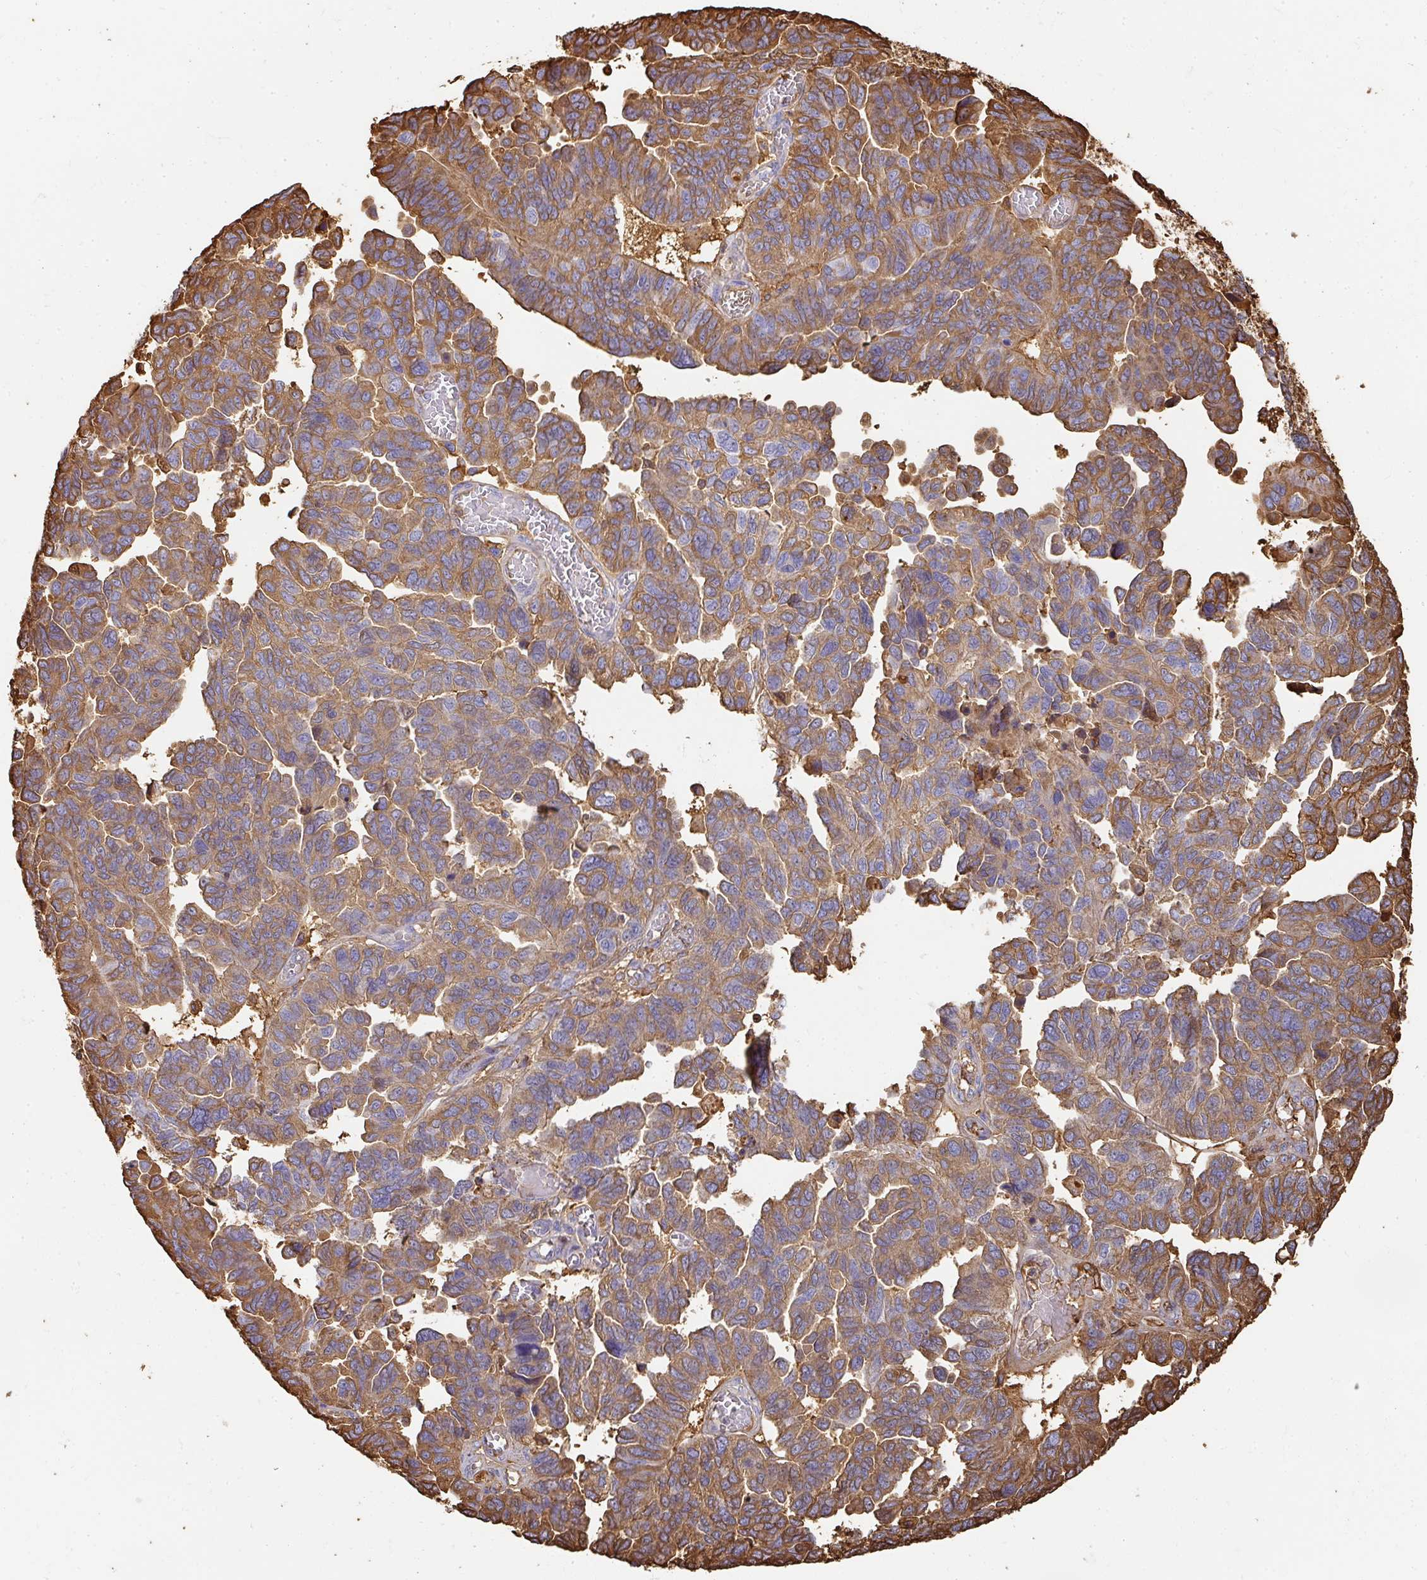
{"staining": {"intensity": "moderate", "quantity": "25%-75%", "location": "cytoplasmic/membranous"}, "tissue": "ovarian cancer", "cell_type": "Tumor cells", "image_type": "cancer", "snomed": [{"axis": "morphology", "description": "Cystadenocarcinoma, serous, NOS"}, {"axis": "topography", "description": "Ovary"}], "caption": "Protein staining demonstrates moderate cytoplasmic/membranous expression in about 25%-75% of tumor cells in ovarian cancer.", "gene": "ALB", "patient": {"sex": "female", "age": 64}}